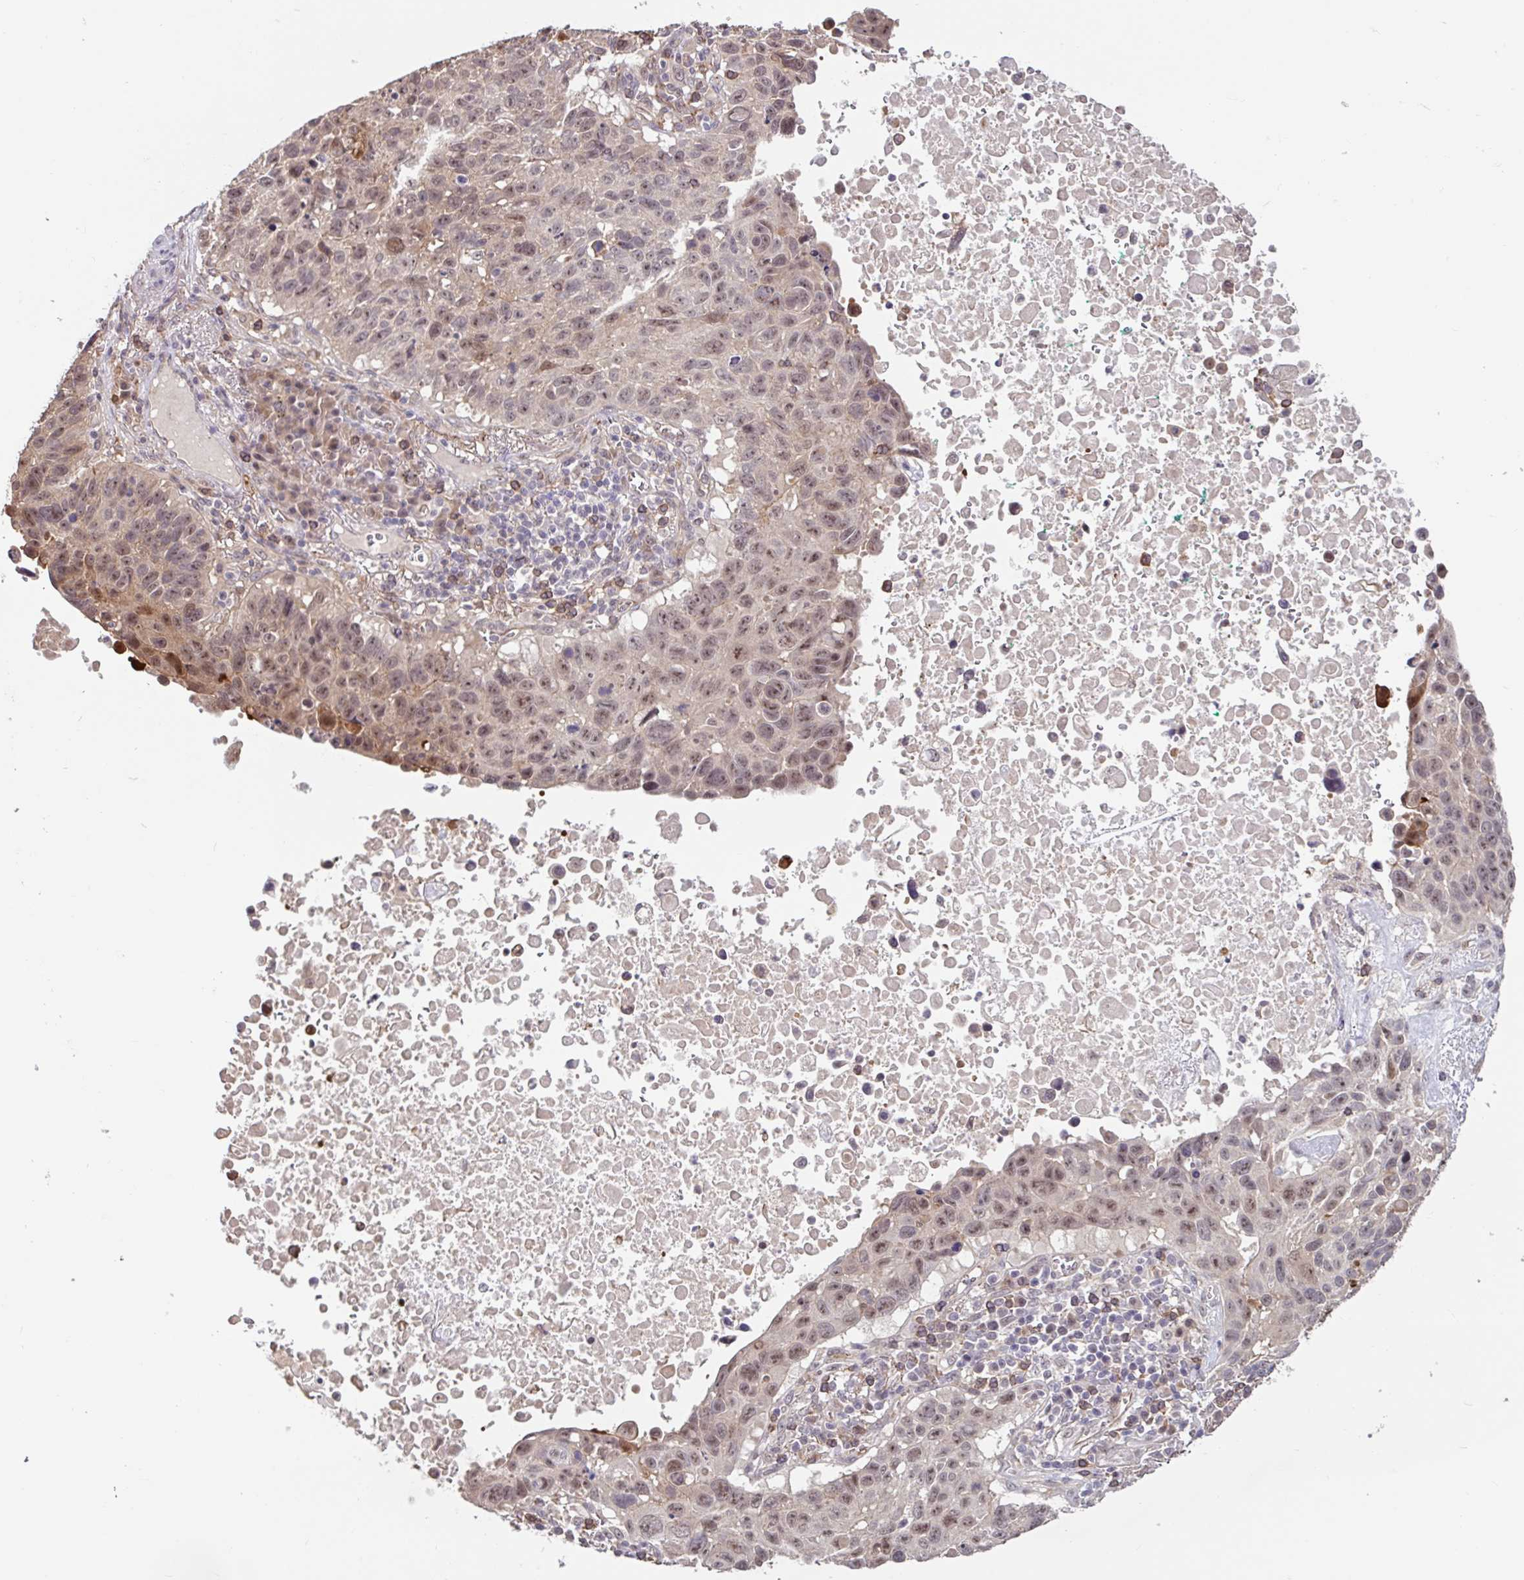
{"staining": {"intensity": "moderate", "quantity": ">75%", "location": "nuclear"}, "tissue": "lung cancer", "cell_type": "Tumor cells", "image_type": "cancer", "snomed": [{"axis": "morphology", "description": "Squamous cell carcinoma, NOS"}, {"axis": "topography", "description": "Lung"}], "caption": "This is an image of IHC staining of lung squamous cell carcinoma, which shows moderate positivity in the nuclear of tumor cells.", "gene": "STYXL1", "patient": {"sex": "male", "age": 66}}